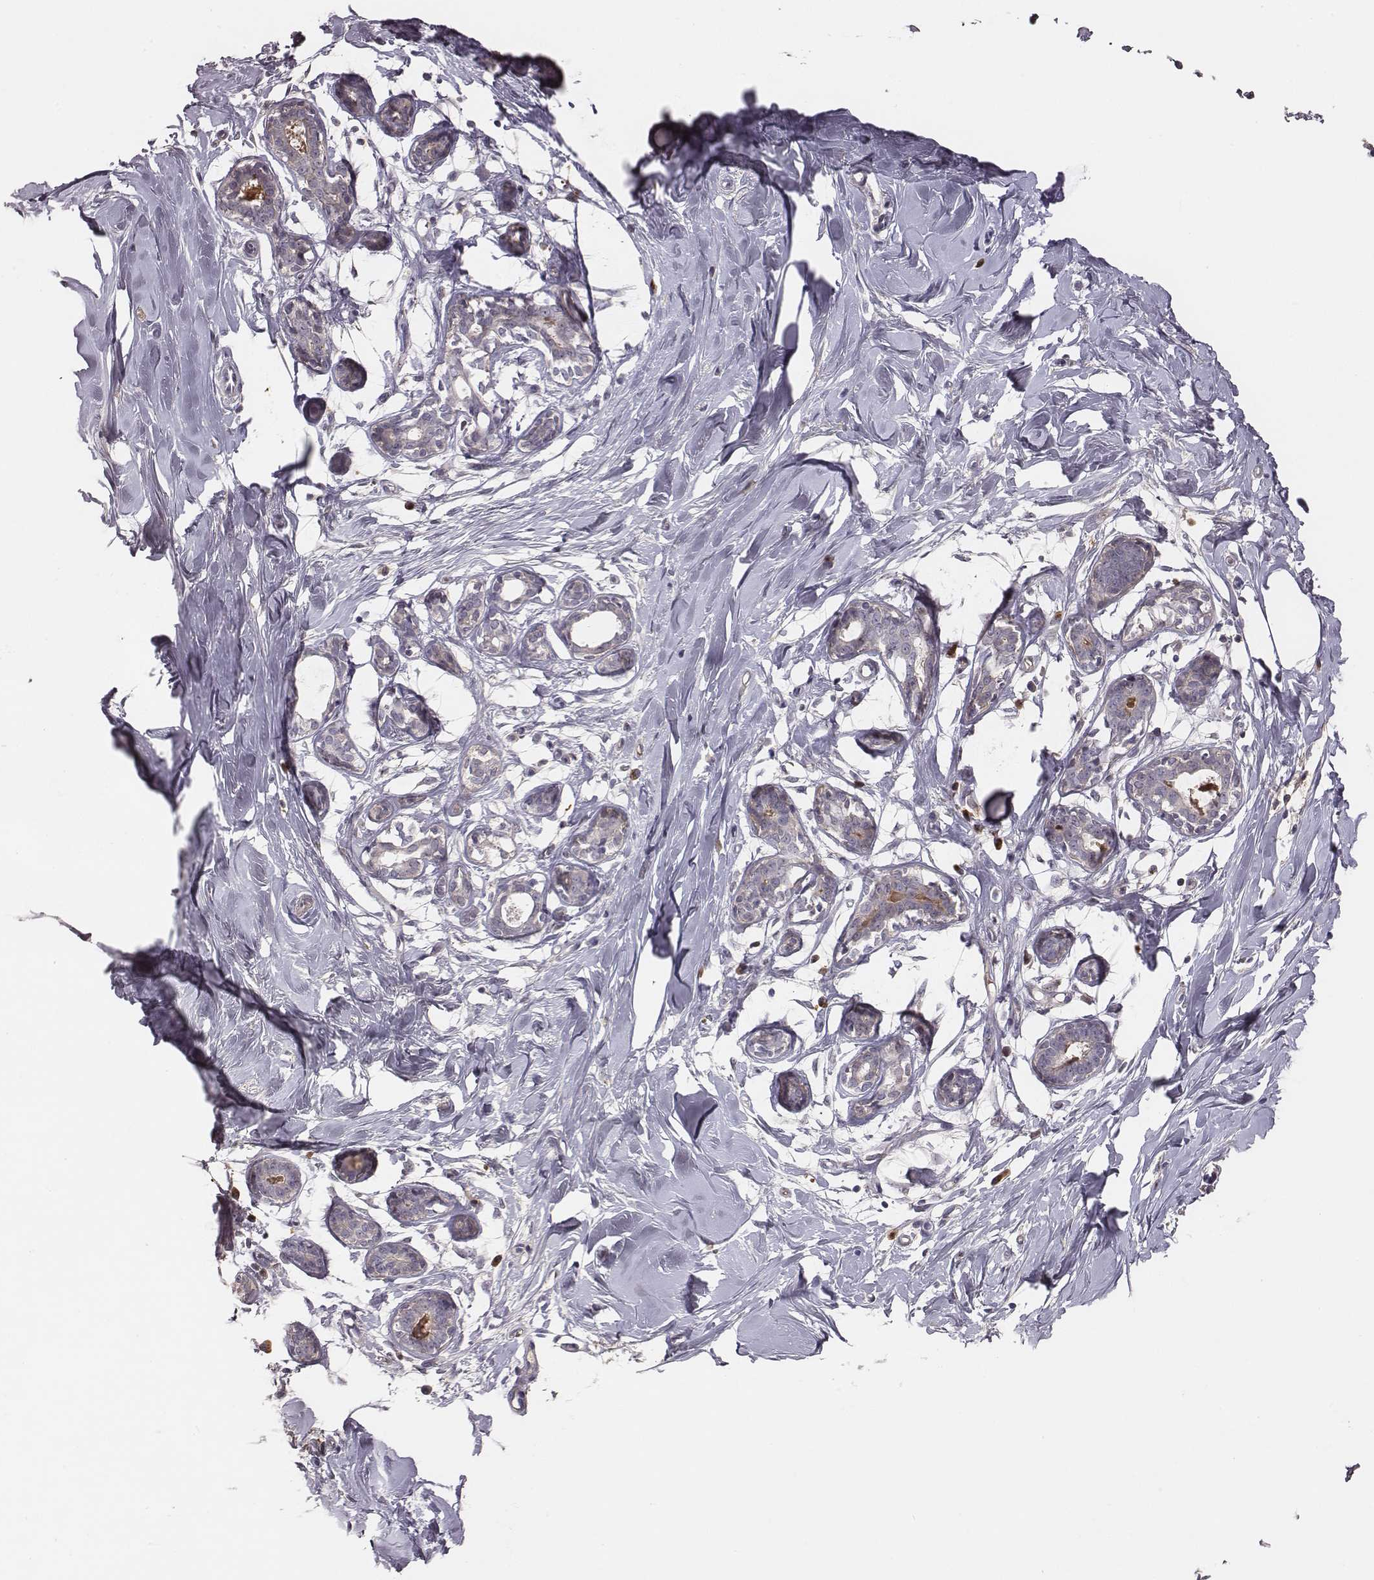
{"staining": {"intensity": "negative", "quantity": "none", "location": "none"}, "tissue": "breast", "cell_type": "Adipocytes", "image_type": "normal", "snomed": [{"axis": "morphology", "description": "Normal tissue, NOS"}, {"axis": "topography", "description": "Breast"}], "caption": "The IHC micrograph has no significant positivity in adipocytes of breast. (DAB (3,3'-diaminobenzidine) immunohistochemistry visualized using brightfield microscopy, high magnification).", "gene": "SLC22A6", "patient": {"sex": "female", "age": 27}}